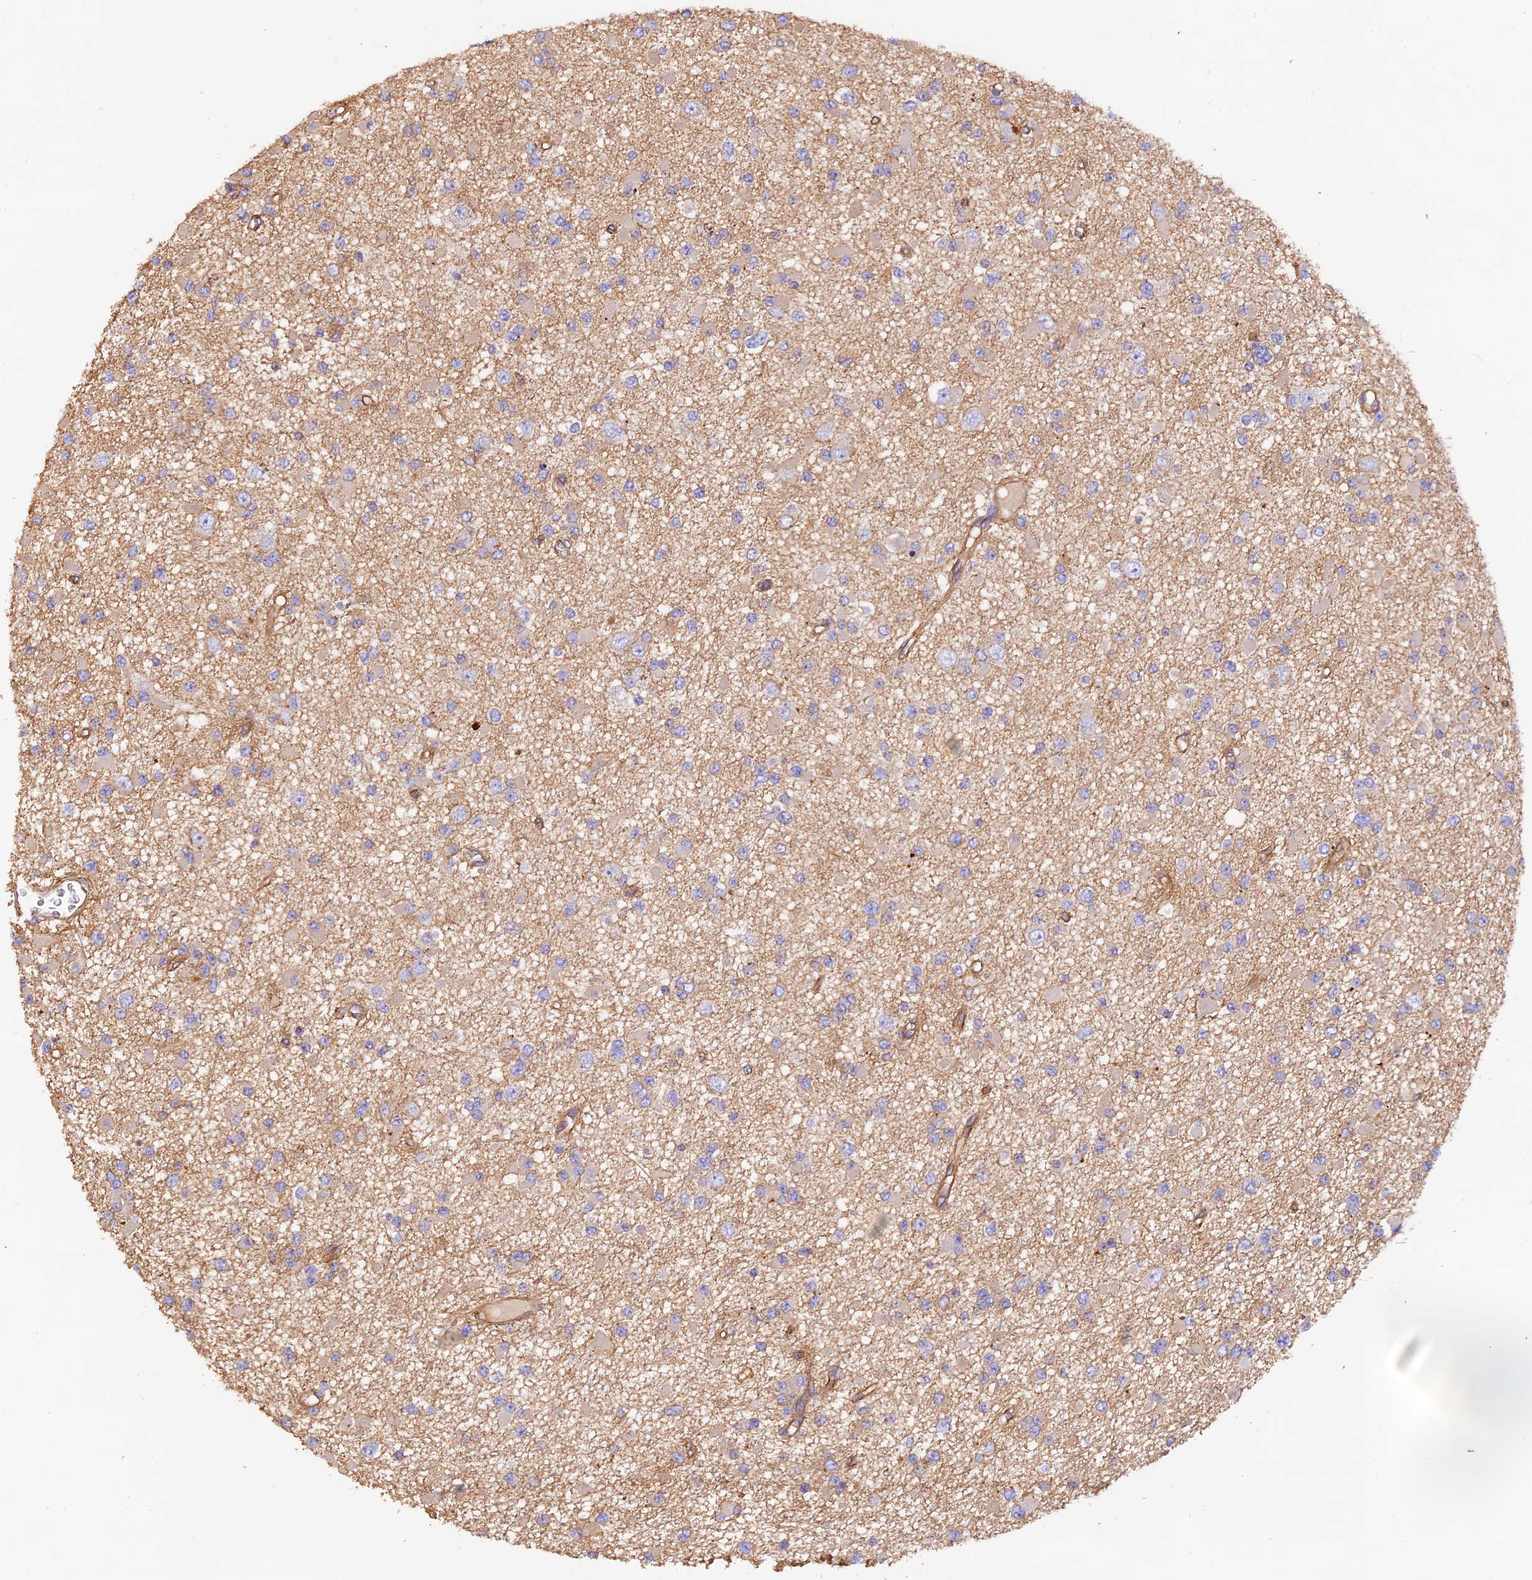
{"staining": {"intensity": "weak", "quantity": "<25%", "location": "cytoplasmic/membranous"}, "tissue": "glioma", "cell_type": "Tumor cells", "image_type": "cancer", "snomed": [{"axis": "morphology", "description": "Glioma, malignant, Low grade"}, {"axis": "topography", "description": "Brain"}], "caption": "DAB (3,3'-diaminobenzidine) immunohistochemical staining of glioma shows no significant expression in tumor cells.", "gene": "ERMARD", "patient": {"sex": "female", "age": 22}}